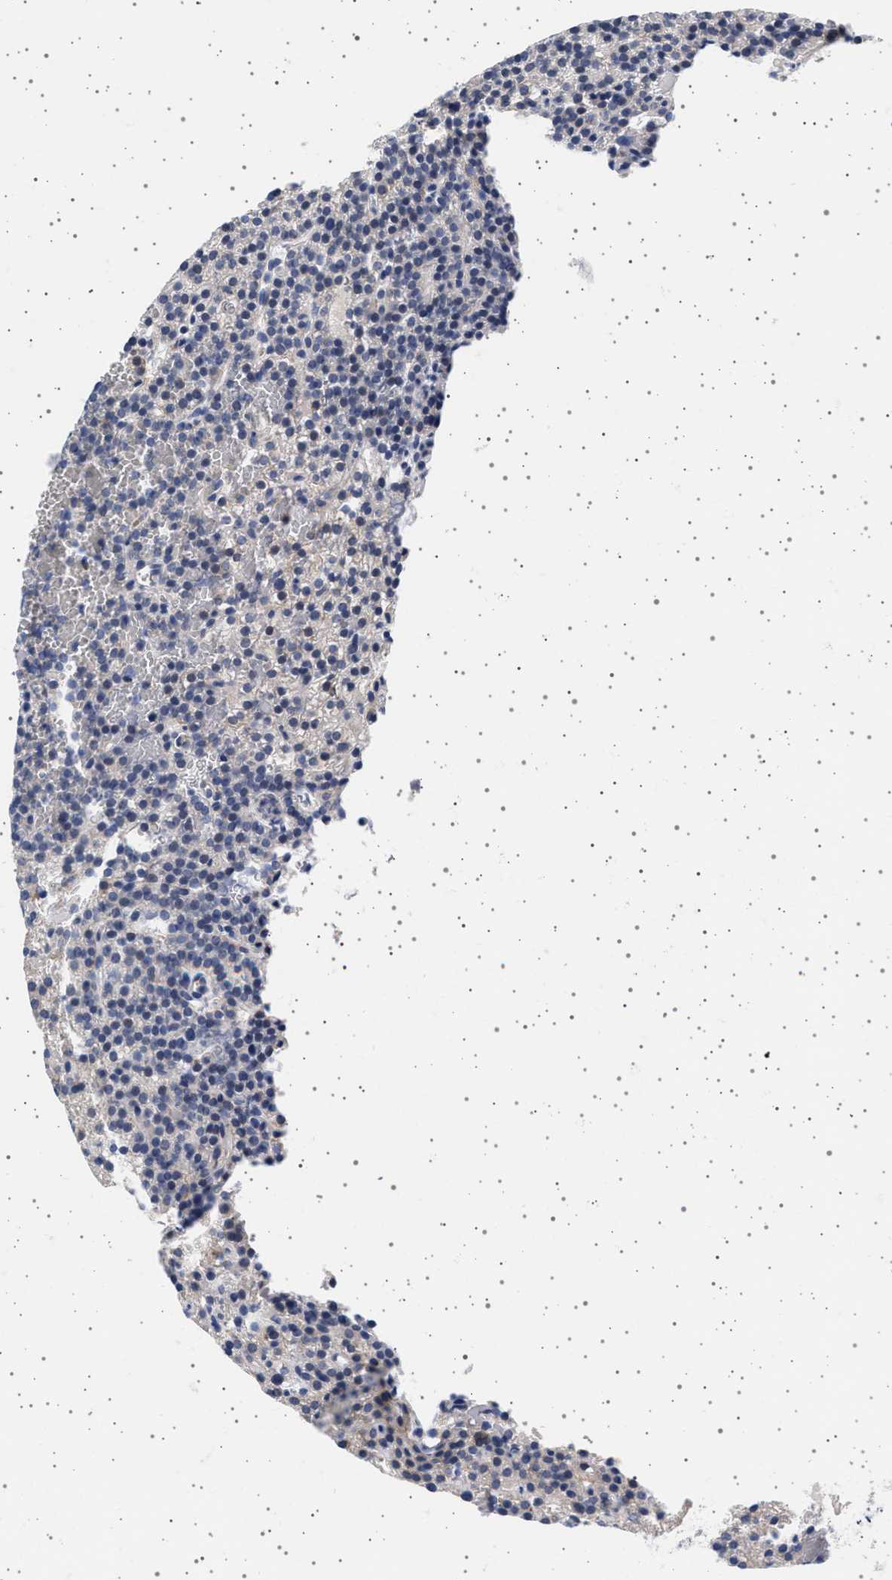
{"staining": {"intensity": "weak", "quantity": "<25%", "location": "cytoplasmic/membranous"}, "tissue": "parathyroid gland", "cell_type": "Glandular cells", "image_type": "normal", "snomed": [{"axis": "morphology", "description": "Normal tissue, NOS"}, {"axis": "morphology", "description": "Adenoma, NOS"}, {"axis": "topography", "description": "Parathyroid gland"}], "caption": "High power microscopy photomicrograph of an immunohistochemistry histopathology image of unremarkable parathyroid gland, revealing no significant expression in glandular cells.", "gene": "TRMT10B", "patient": {"sex": "female", "age": 74}}